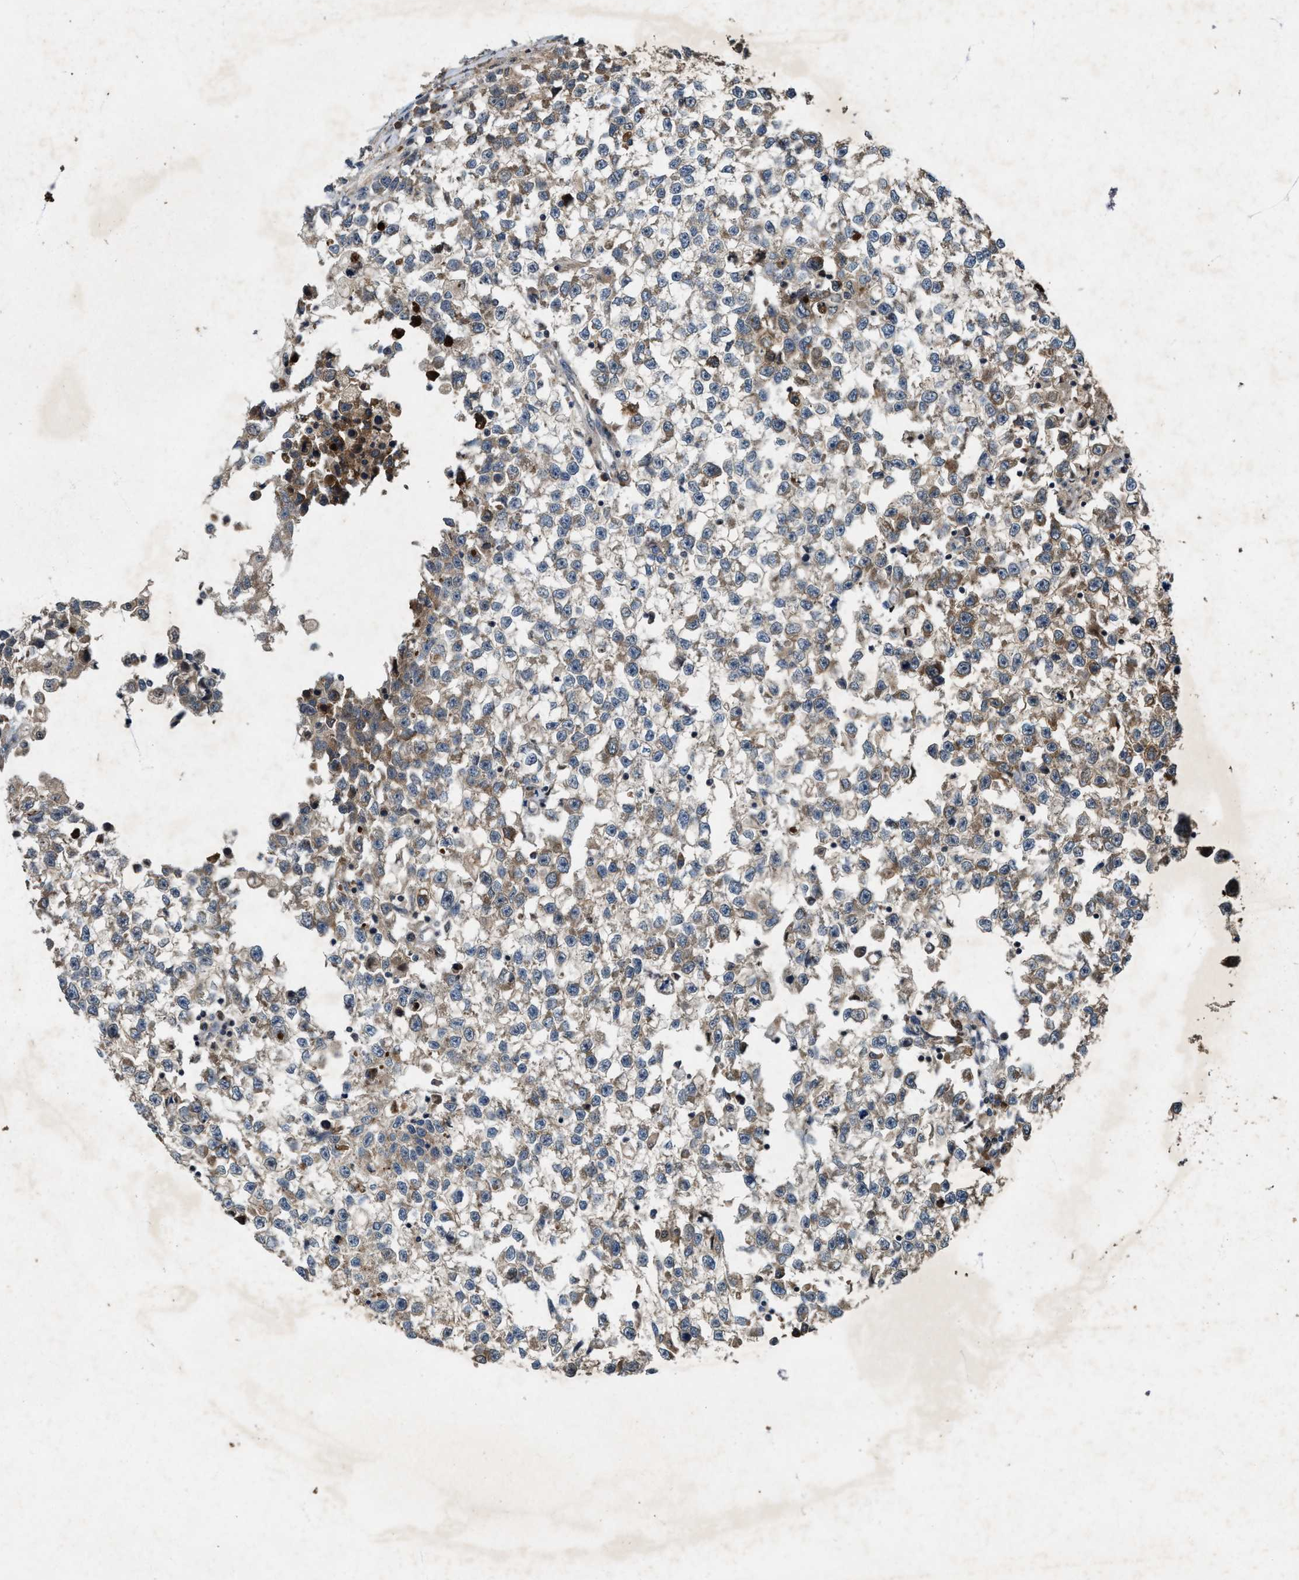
{"staining": {"intensity": "weak", "quantity": ">75%", "location": "cytoplasmic/membranous"}, "tissue": "testis cancer", "cell_type": "Tumor cells", "image_type": "cancer", "snomed": [{"axis": "morphology", "description": "Seminoma, NOS"}, {"axis": "morphology", "description": "Carcinoma, Embryonal, NOS"}, {"axis": "topography", "description": "Testis"}], "caption": "A brown stain labels weak cytoplasmic/membranous expression of a protein in human testis cancer (embryonal carcinoma) tumor cells.", "gene": "PDP2", "patient": {"sex": "male", "age": 51}}